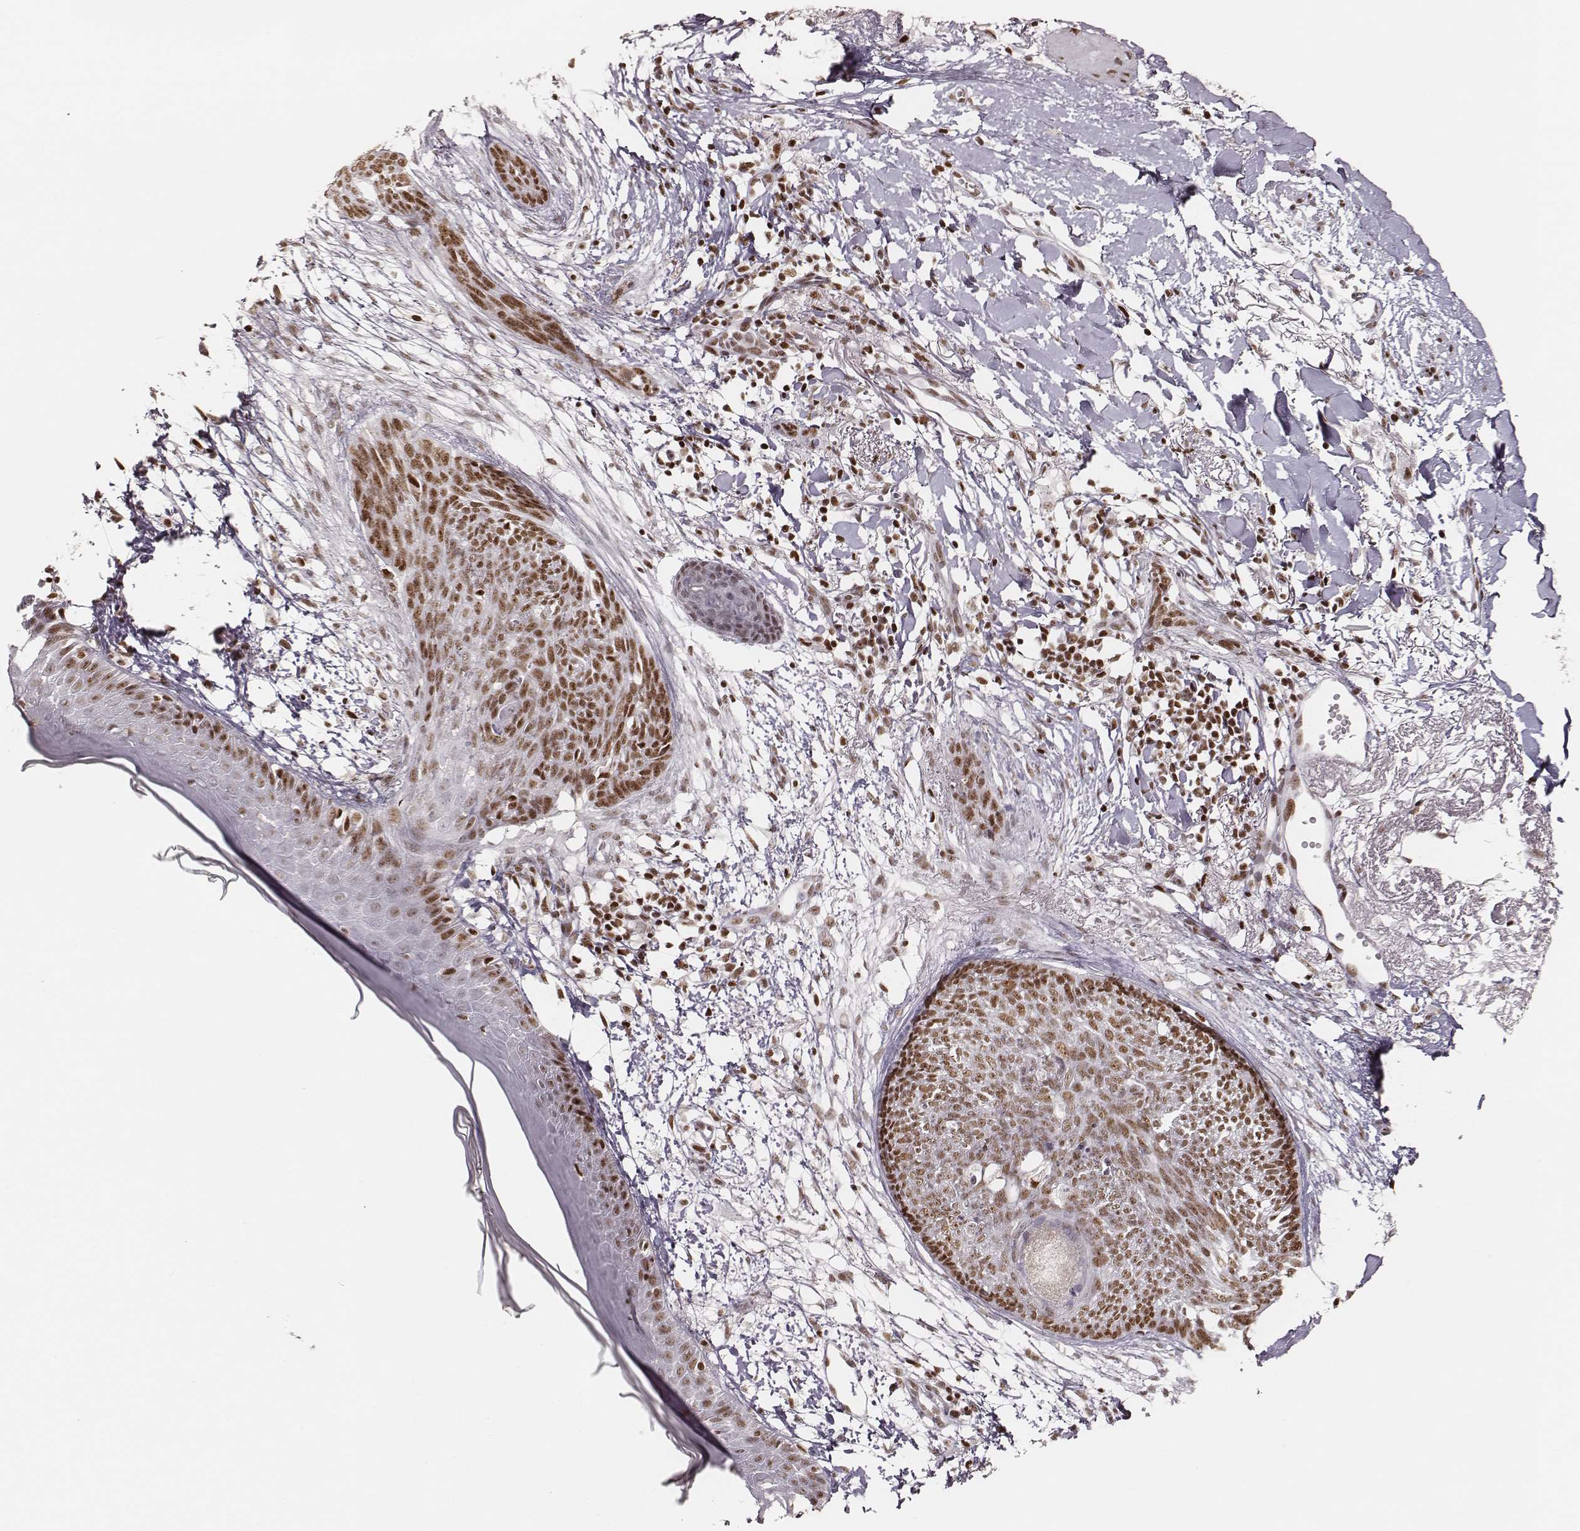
{"staining": {"intensity": "moderate", "quantity": ">75%", "location": "nuclear"}, "tissue": "skin cancer", "cell_type": "Tumor cells", "image_type": "cancer", "snomed": [{"axis": "morphology", "description": "Normal tissue, NOS"}, {"axis": "morphology", "description": "Basal cell carcinoma"}, {"axis": "topography", "description": "Skin"}], "caption": "Skin basal cell carcinoma was stained to show a protein in brown. There is medium levels of moderate nuclear expression in approximately >75% of tumor cells.", "gene": "PARP1", "patient": {"sex": "male", "age": 84}}